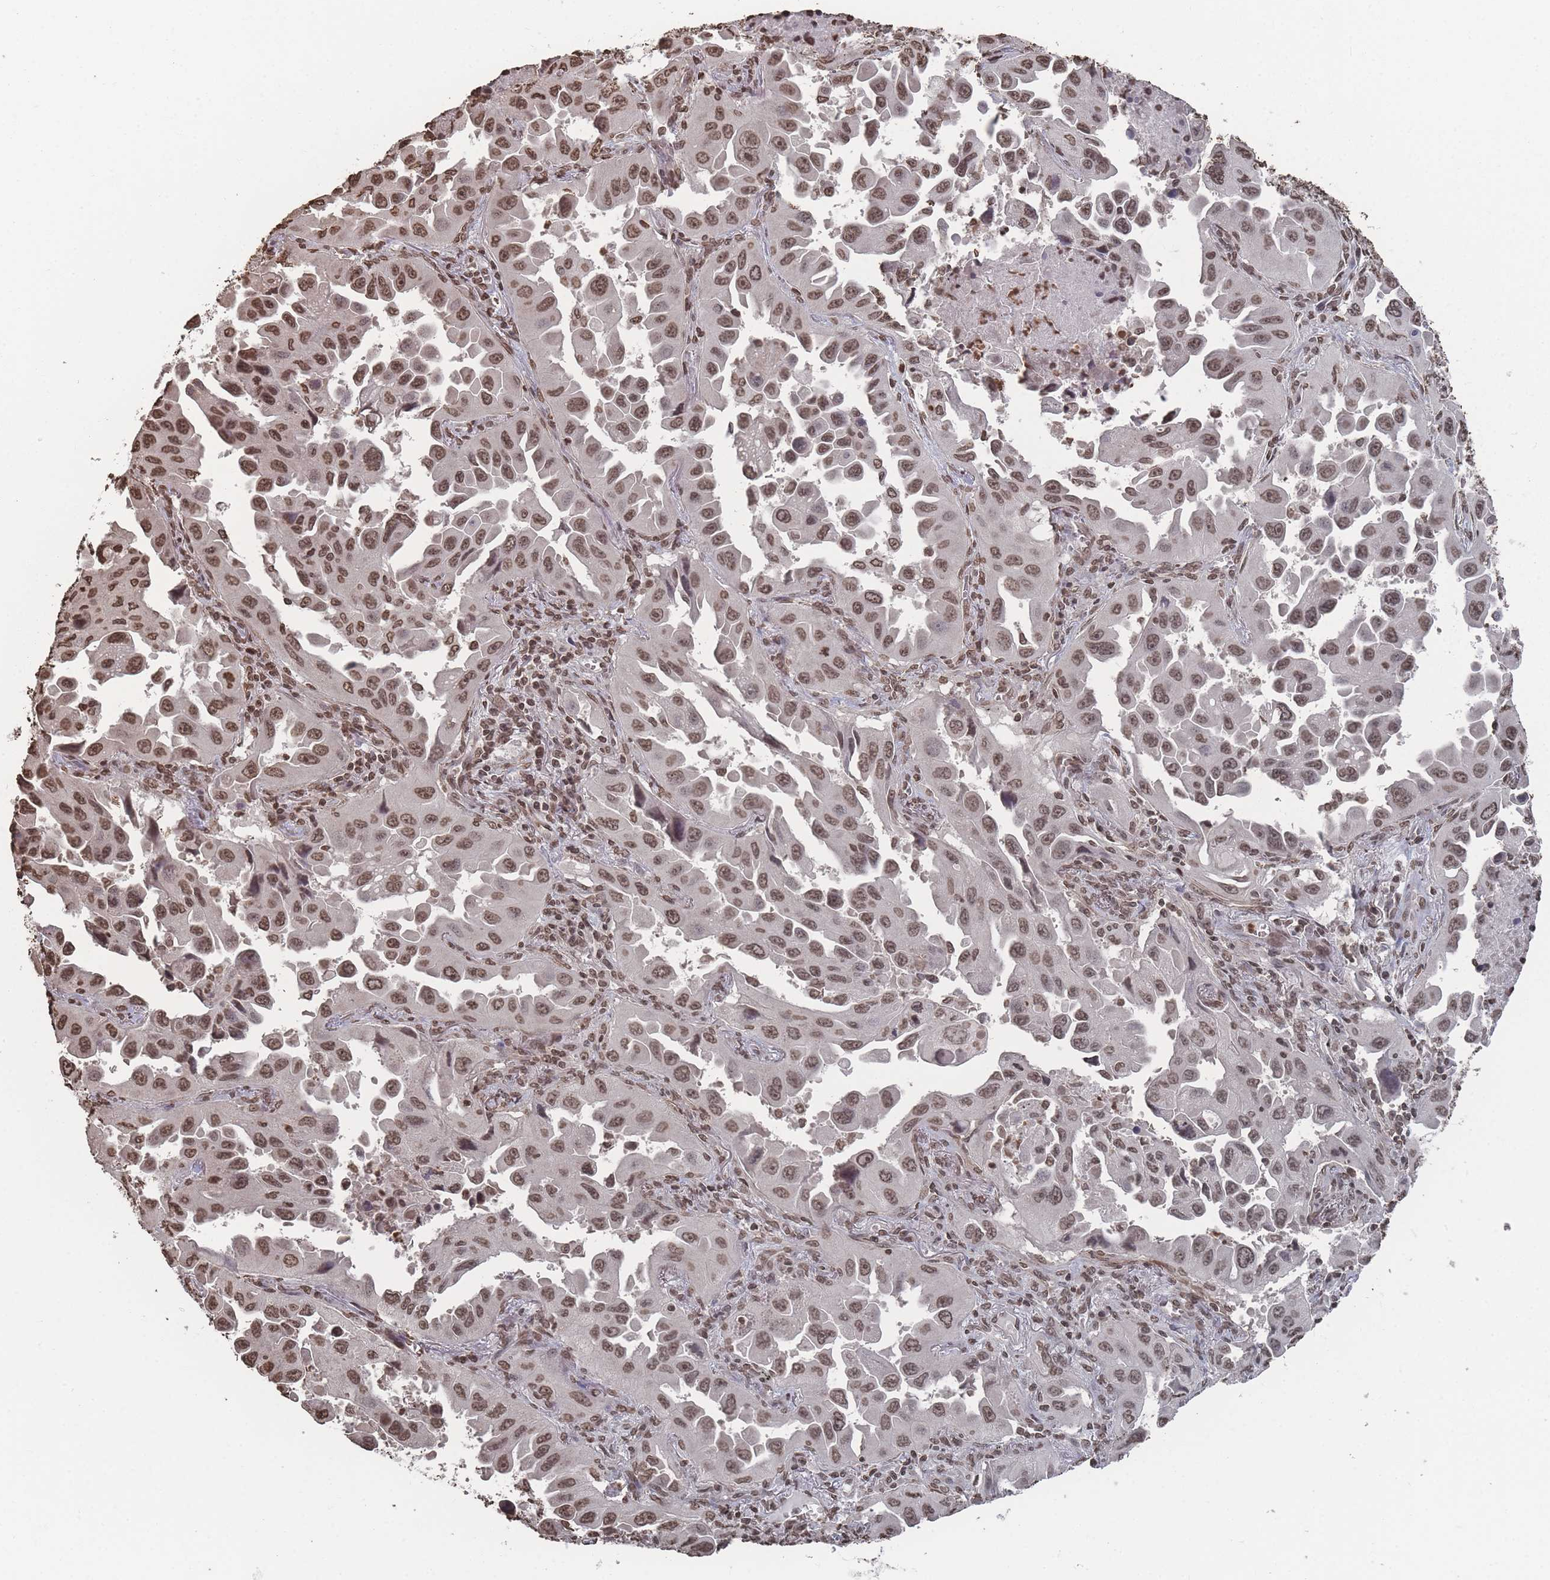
{"staining": {"intensity": "moderate", "quantity": ">75%", "location": "nuclear"}, "tissue": "lung cancer", "cell_type": "Tumor cells", "image_type": "cancer", "snomed": [{"axis": "morphology", "description": "Adenocarcinoma, NOS"}, {"axis": "topography", "description": "Lung"}], "caption": "Immunohistochemistry (IHC) (DAB (3,3'-diaminobenzidine)) staining of human adenocarcinoma (lung) displays moderate nuclear protein expression in approximately >75% of tumor cells.", "gene": "PLEKHG5", "patient": {"sex": "male", "age": 66}}